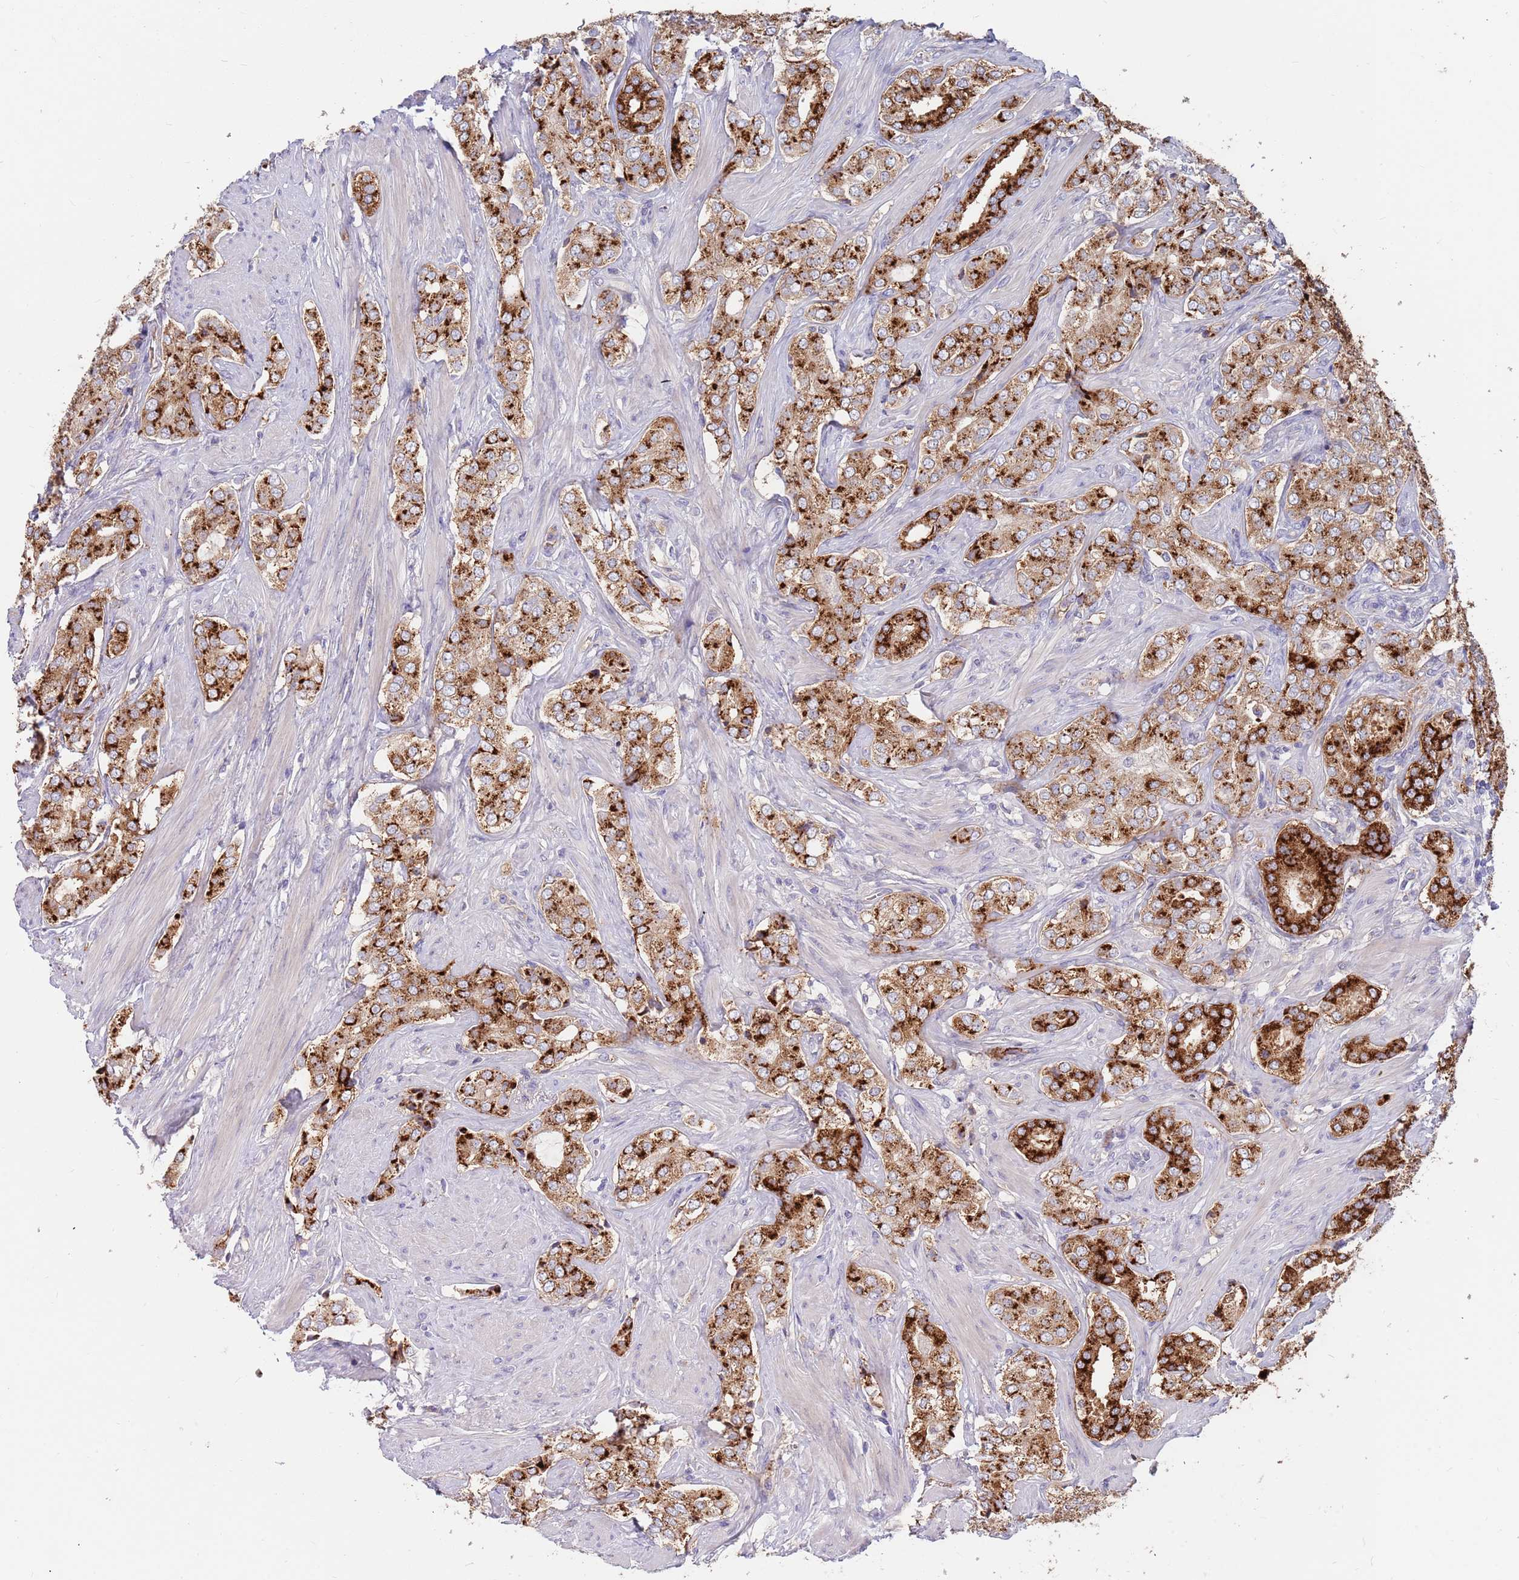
{"staining": {"intensity": "strong", "quantity": ">75%", "location": "cytoplasmic/membranous"}, "tissue": "prostate cancer", "cell_type": "Tumor cells", "image_type": "cancer", "snomed": [{"axis": "morphology", "description": "Adenocarcinoma, High grade"}, {"axis": "topography", "description": "Prostate"}], "caption": "High-magnification brightfield microscopy of prostate high-grade adenocarcinoma stained with DAB (brown) and counterstained with hematoxylin (blue). tumor cells exhibit strong cytoplasmic/membranous staining is identified in about>75% of cells.", "gene": "BORCS5", "patient": {"sex": "male", "age": 71}}